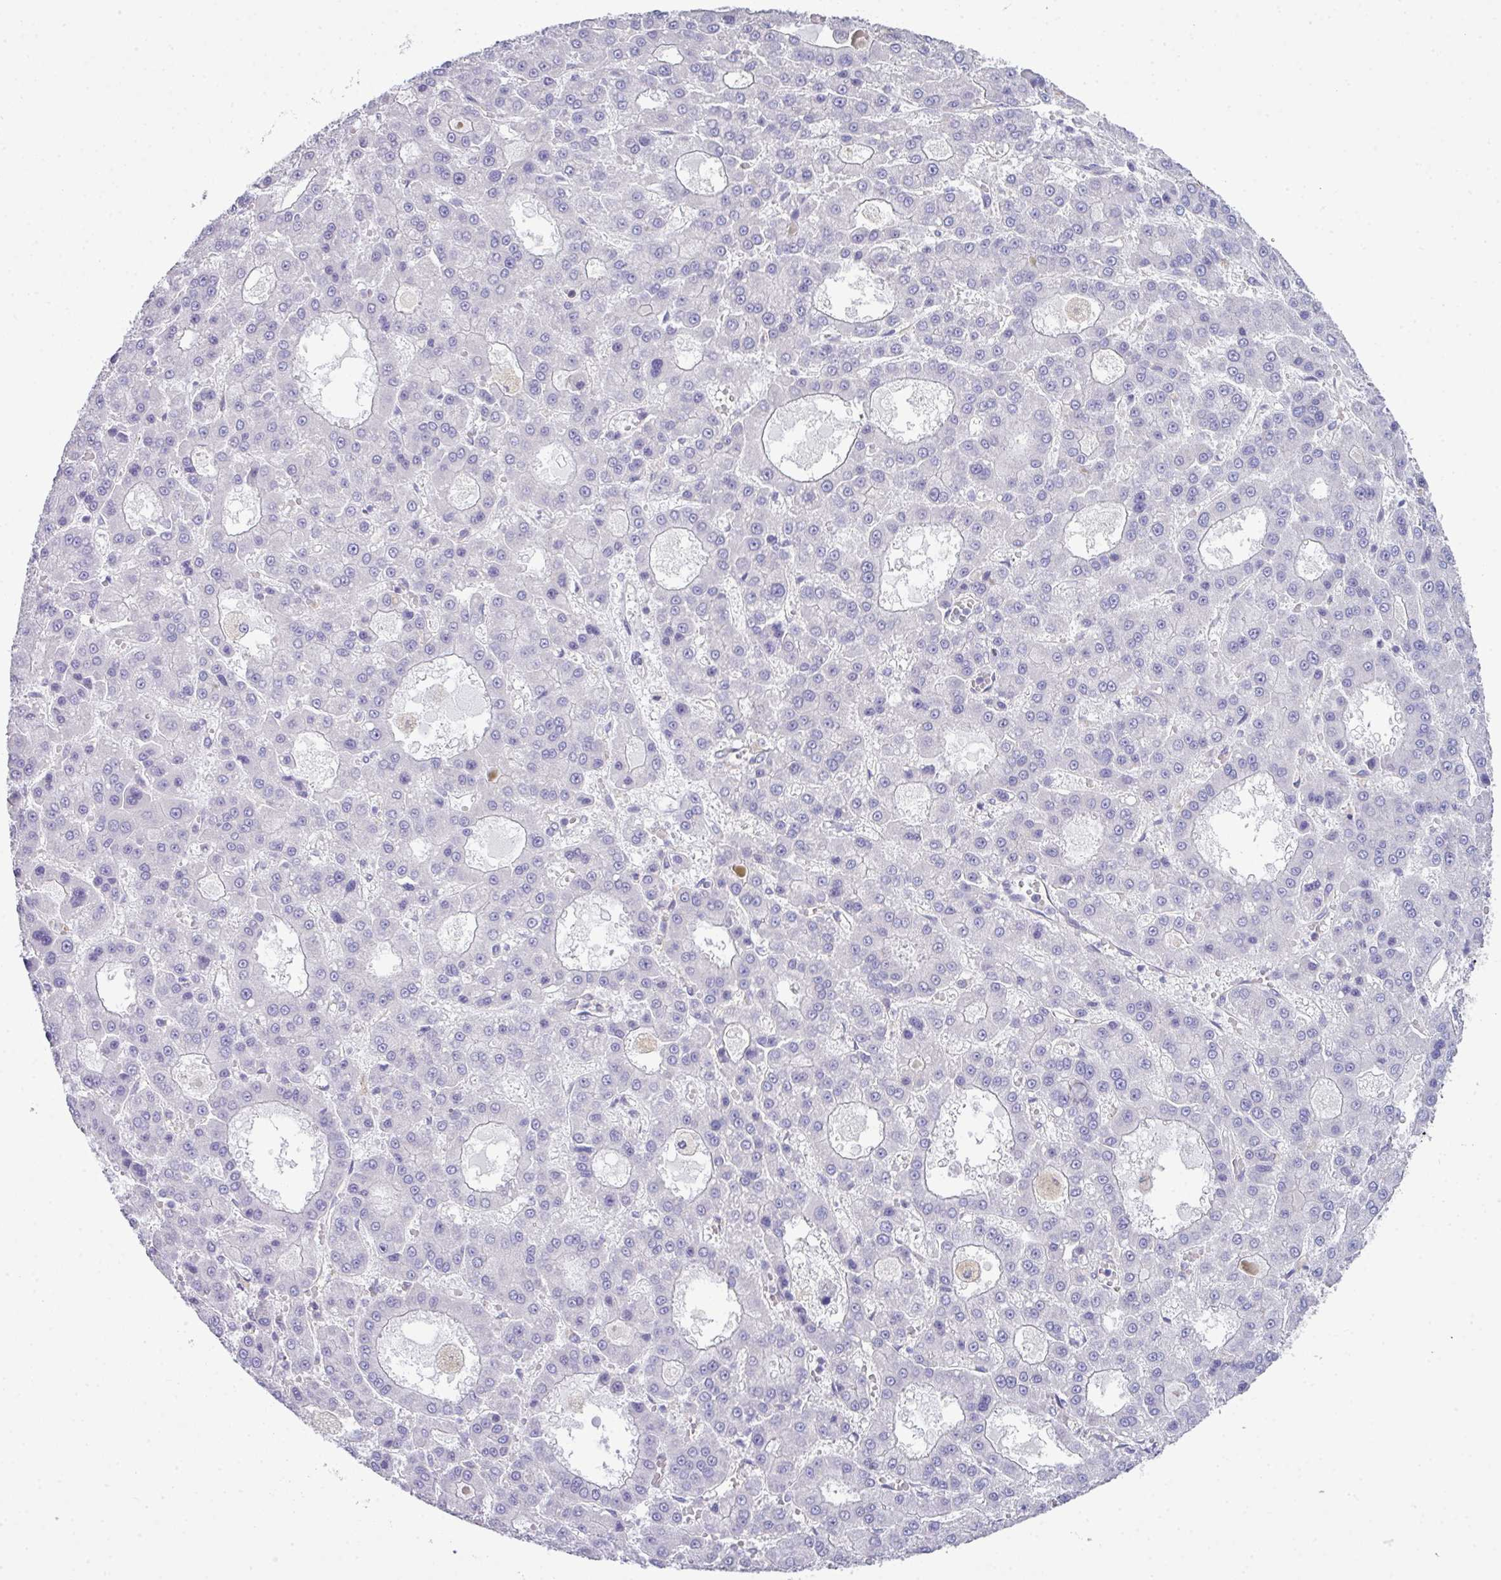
{"staining": {"intensity": "negative", "quantity": "none", "location": "none"}, "tissue": "liver cancer", "cell_type": "Tumor cells", "image_type": "cancer", "snomed": [{"axis": "morphology", "description": "Carcinoma, Hepatocellular, NOS"}, {"axis": "topography", "description": "Liver"}], "caption": "Hepatocellular carcinoma (liver) was stained to show a protein in brown. There is no significant expression in tumor cells. (Immunohistochemistry (ihc), brightfield microscopy, high magnification).", "gene": "ABCC5", "patient": {"sex": "male", "age": 70}}